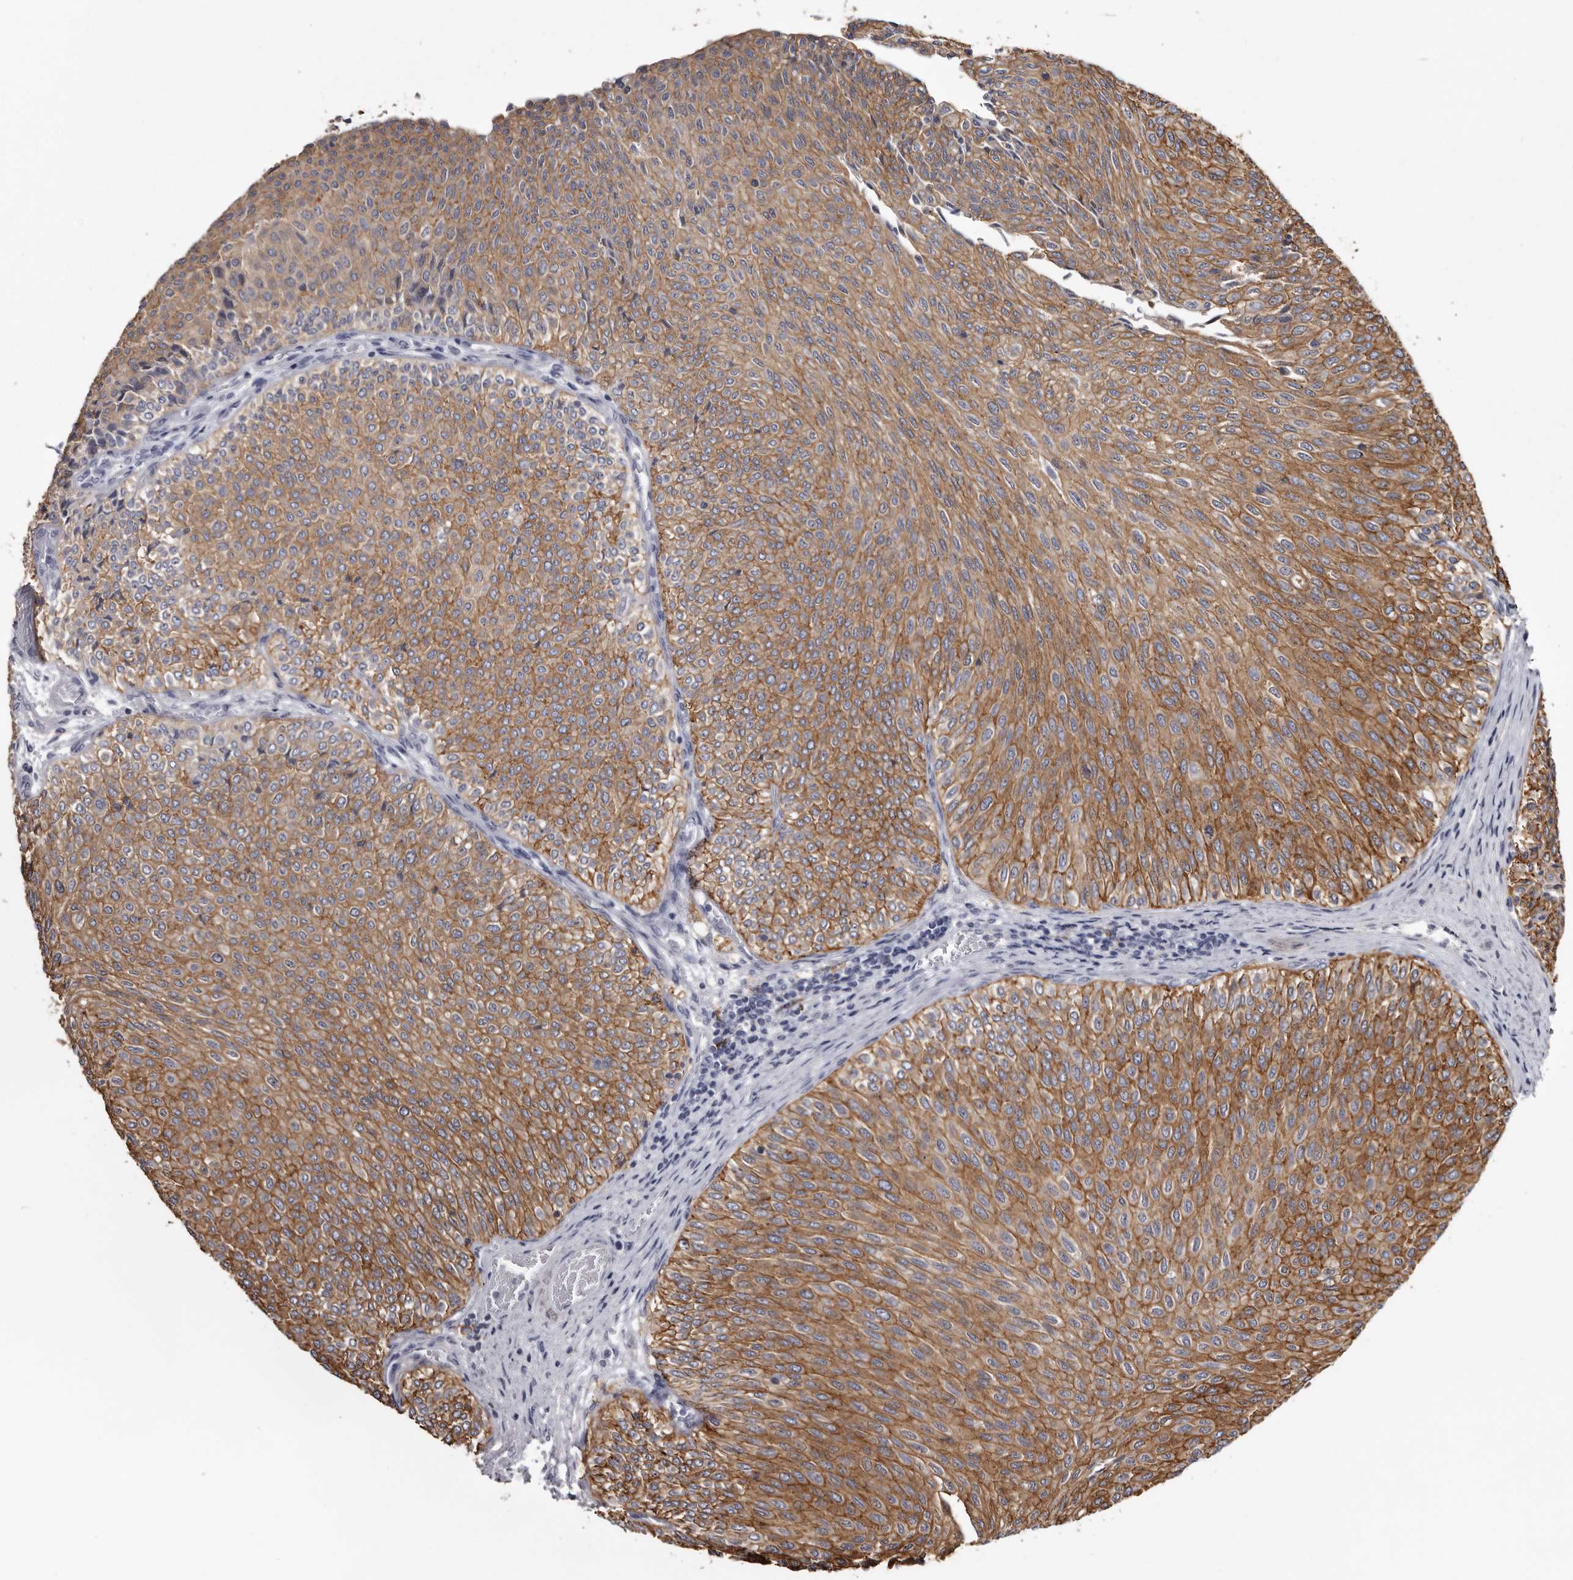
{"staining": {"intensity": "moderate", "quantity": ">75%", "location": "cytoplasmic/membranous"}, "tissue": "urothelial cancer", "cell_type": "Tumor cells", "image_type": "cancer", "snomed": [{"axis": "morphology", "description": "Urothelial carcinoma, Low grade"}, {"axis": "topography", "description": "Urinary bladder"}], "caption": "An immunohistochemistry image of tumor tissue is shown. Protein staining in brown labels moderate cytoplasmic/membranous positivity in low-grade urothelial carcinoma within tumor cells.", "gene": "LAD1", "patient": {"sex": "male", "age": 78}}